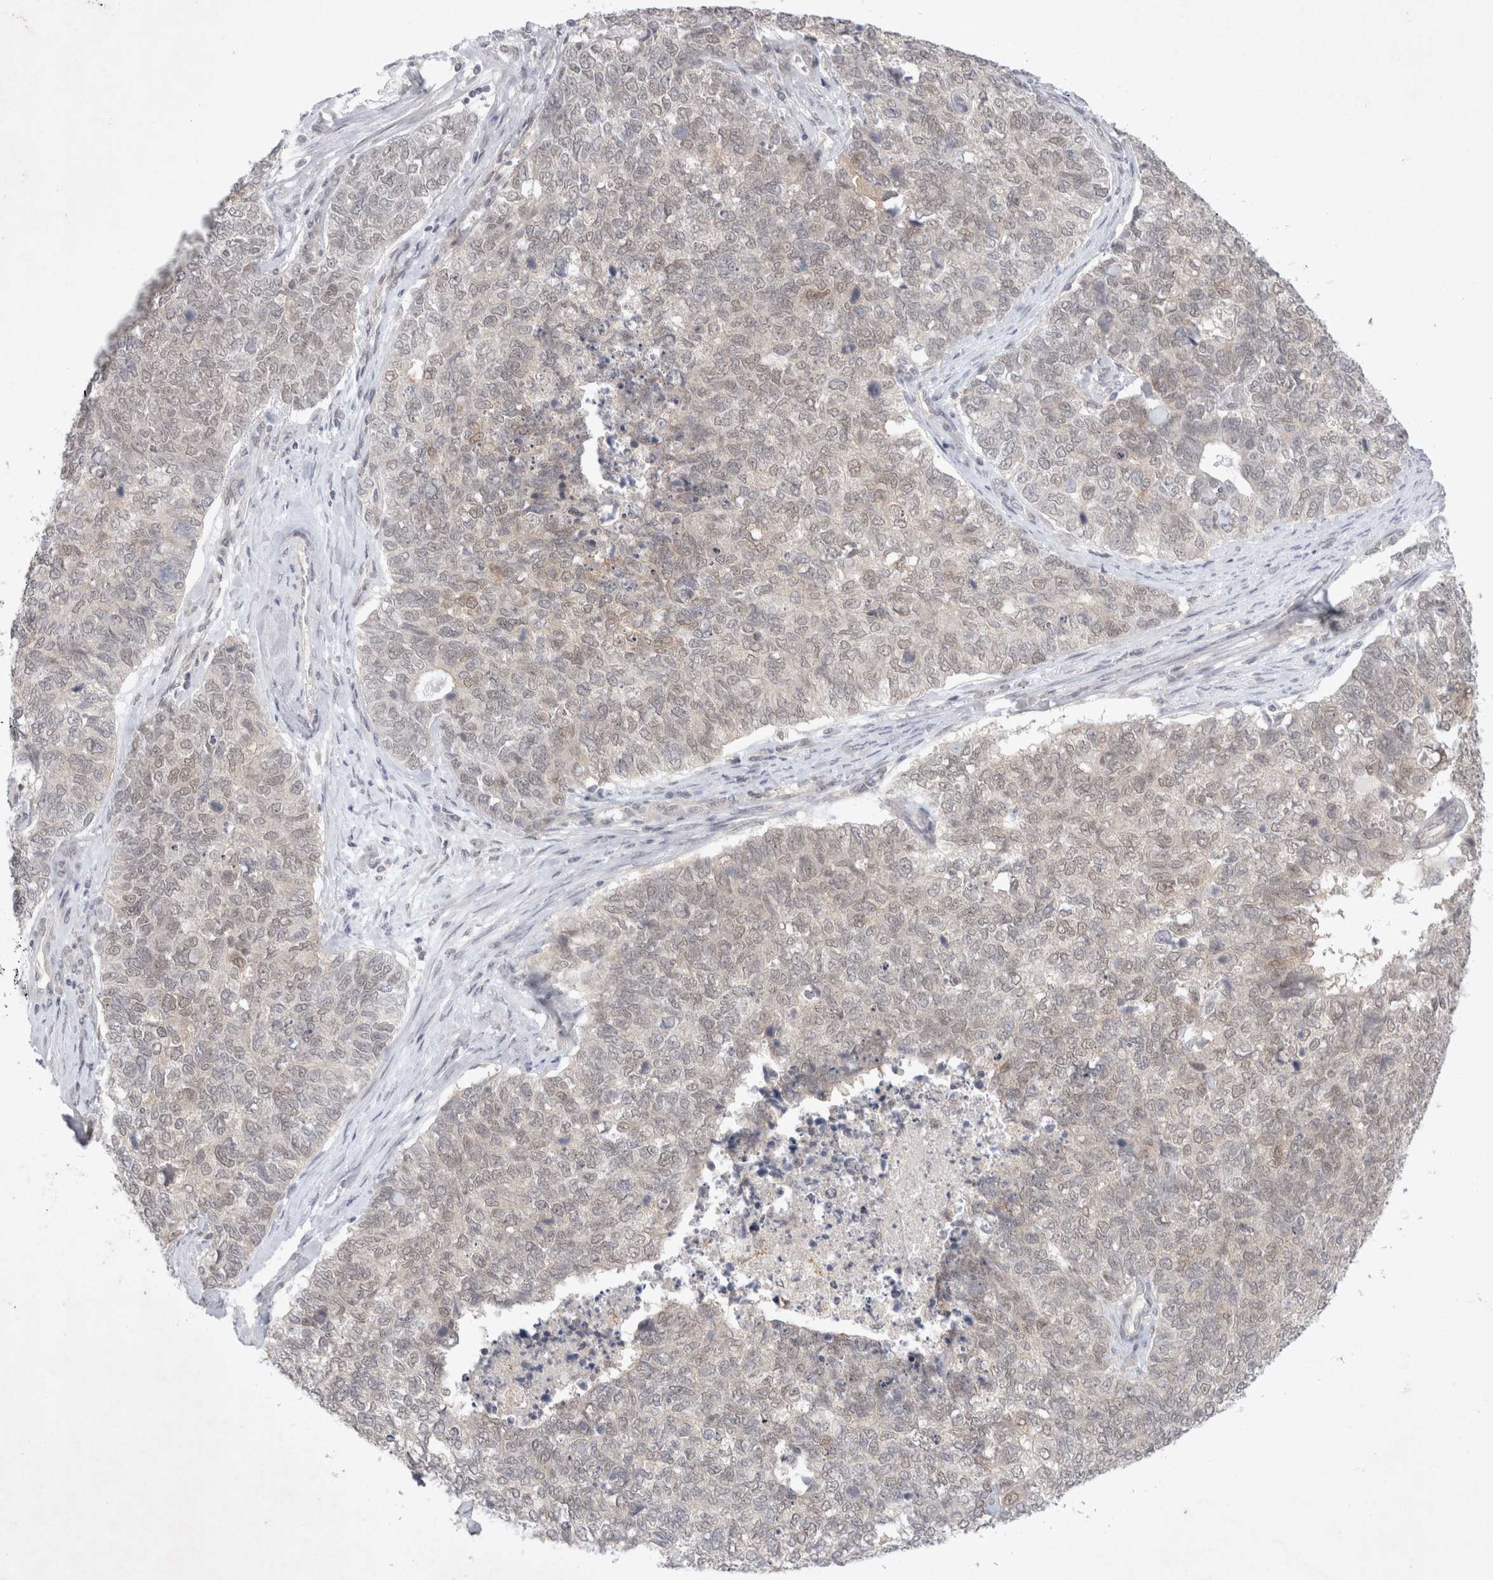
{"staining": {"intensity": "negative", "quantity": "none", "location": "none"}, "tissue": "cervical cancer", "cell_type": "Tumor cells", "image_type": "cancer", "snomed": [{"axis": "morphology", "description": "Squamous cell carcinoma, NOS"}, {"axis": "topography", "description": "Cervix"}], "caption": "The IHC image has no significant expression in tumor cells of cervical squamous cell carcinoma tissue. The staining was performed using DAB (3,3'-diaminobenzidine) to visualize the protein expression in brown, while the nuclei were stained in blue with hematoxylin (Magnification: 20x).", "gene": "FBXO42", "patient": {"sex": "female", "age": 63}}